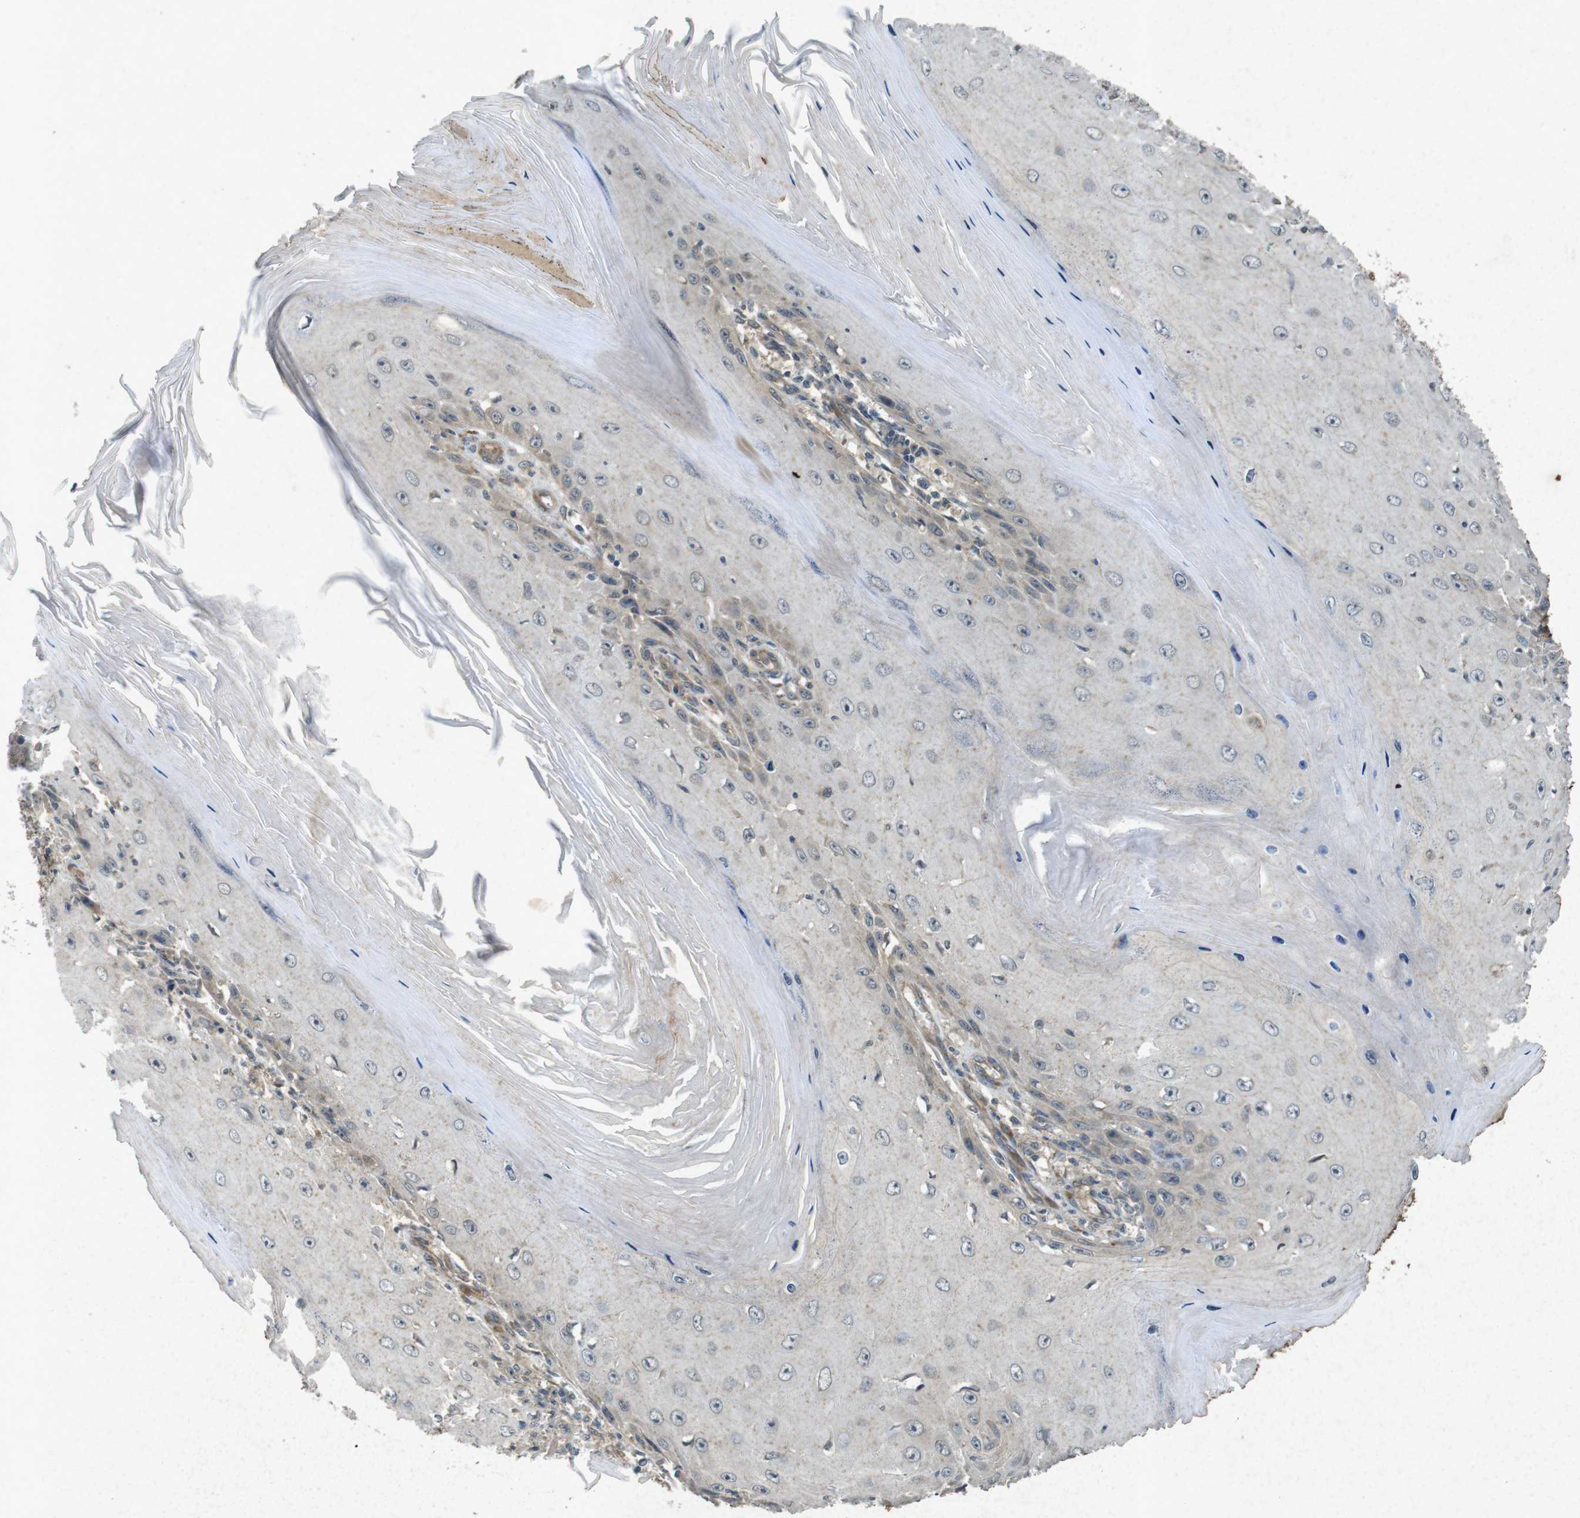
{"staining": {"intensity": "weak", "quantity": "<25%", "location": "cytoplasmic/membranous"}, "tissue": "skin cancer", "cell_type": "Tumor cells", "image_type": "cancer", "snomed": [{"axis": "morphology", "description": "Squamous cell carcinoma, NOS"}, {"axis": "topography", "description": "Skin"}], "caption": "Immunohistochemical staining of human squamous cell carcinoma (skin) demonstrates no significant positivity in tumor cells.", "gene": "FLCN", "patient": {"sex": "female", "age": 73}}